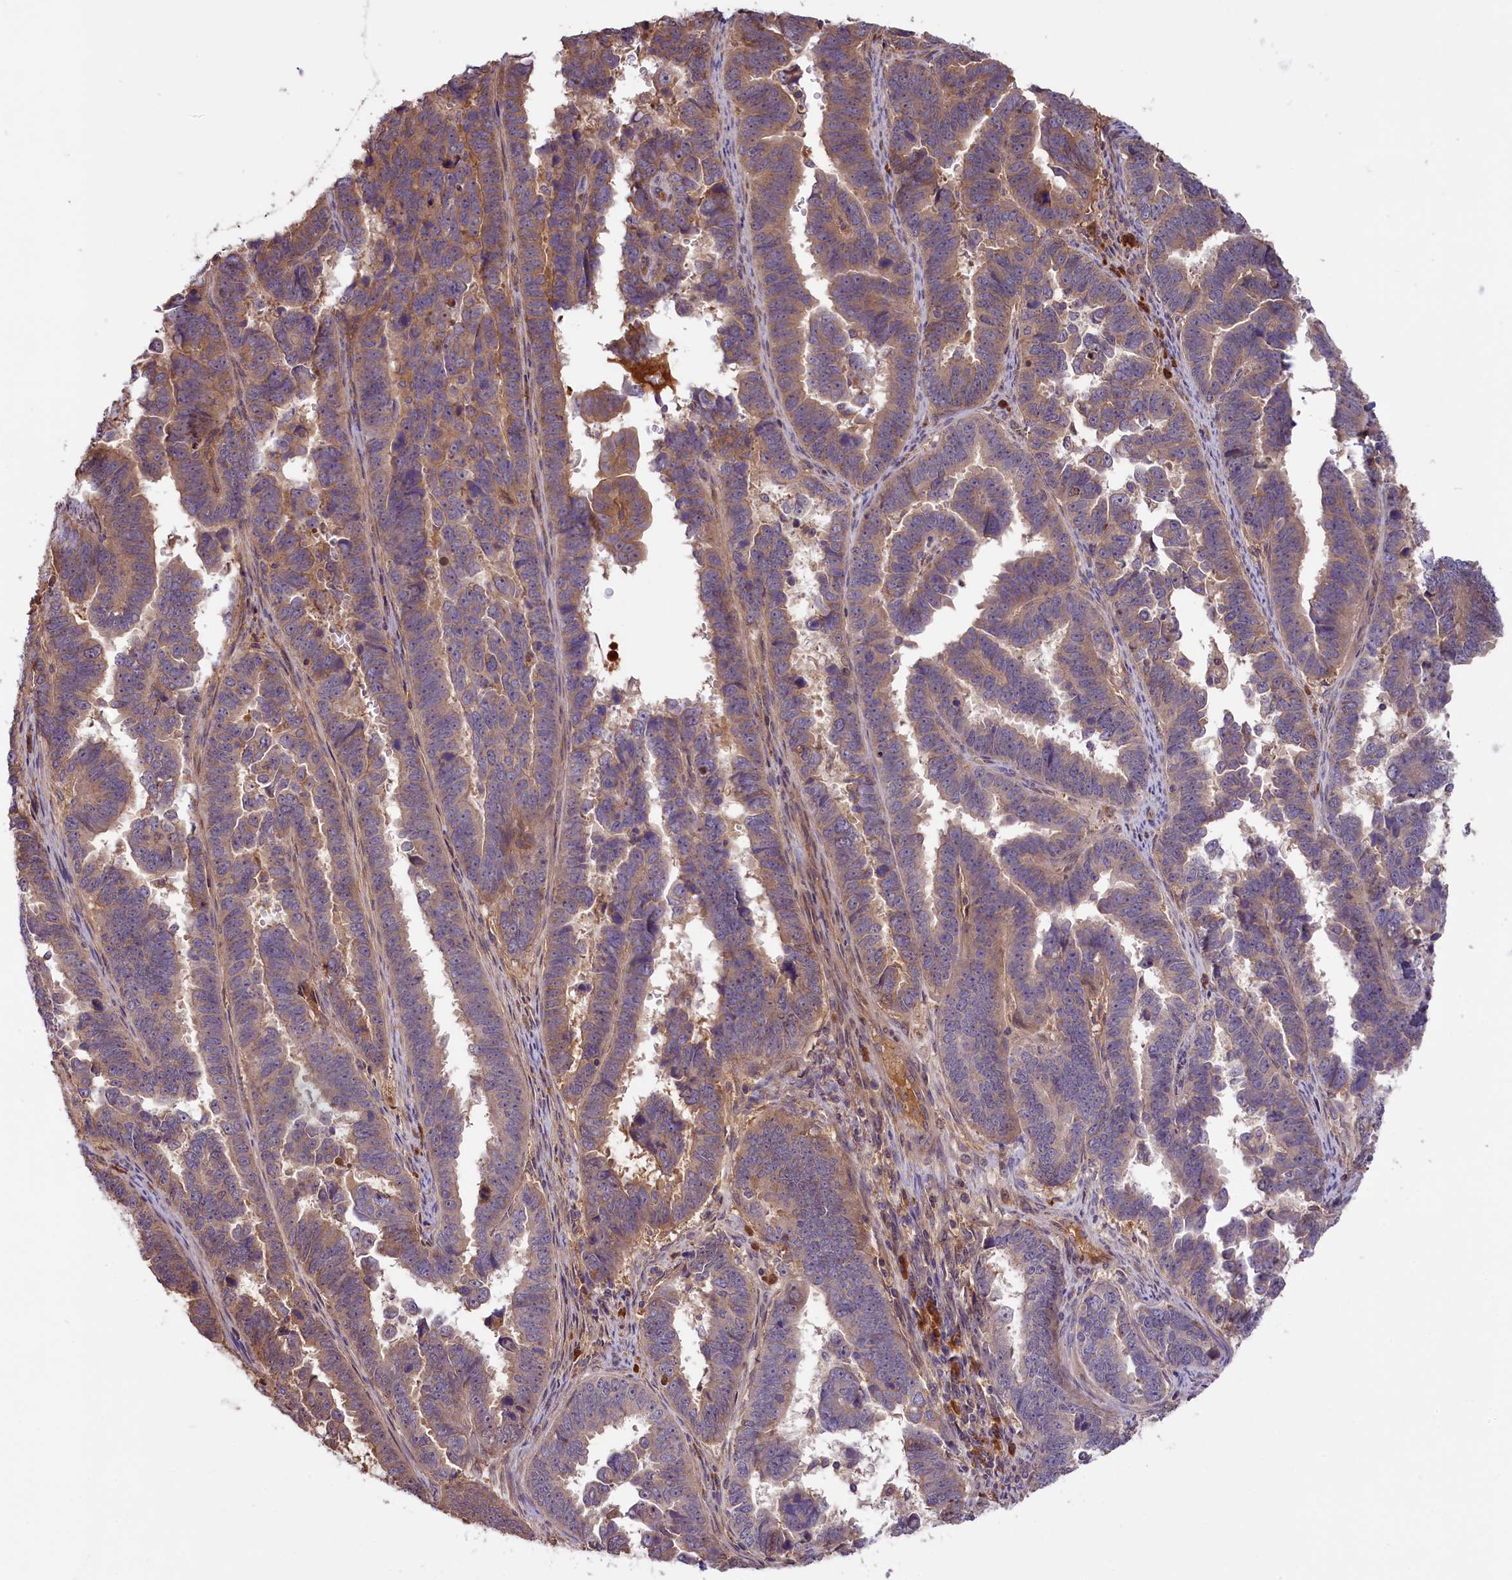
{"staining": {"intensity": "weak", "quantity": "25%-75%", "location": "cytoplasmic/membranous"}, "tissue": "endometrial cancer", "cell_type": "Tumor cells", "image_type": "cancer", "snomed": [{"axis": "morphology", "description": "Adenocarcinoma, NOS"}, {"axis": "topography", "description": "Endometrium"}], "caption": "Adenocarcinoma (endometrial) was stained to show a protein in brown. There is low levels of weak cytoplasmic/membranous positivity in about 25%-75% of tumor cells. (DAB IHC with brightfield microscopy, high magnification).", "gene": "SETD6", "patient": {"sex": "female", "age": 75}}